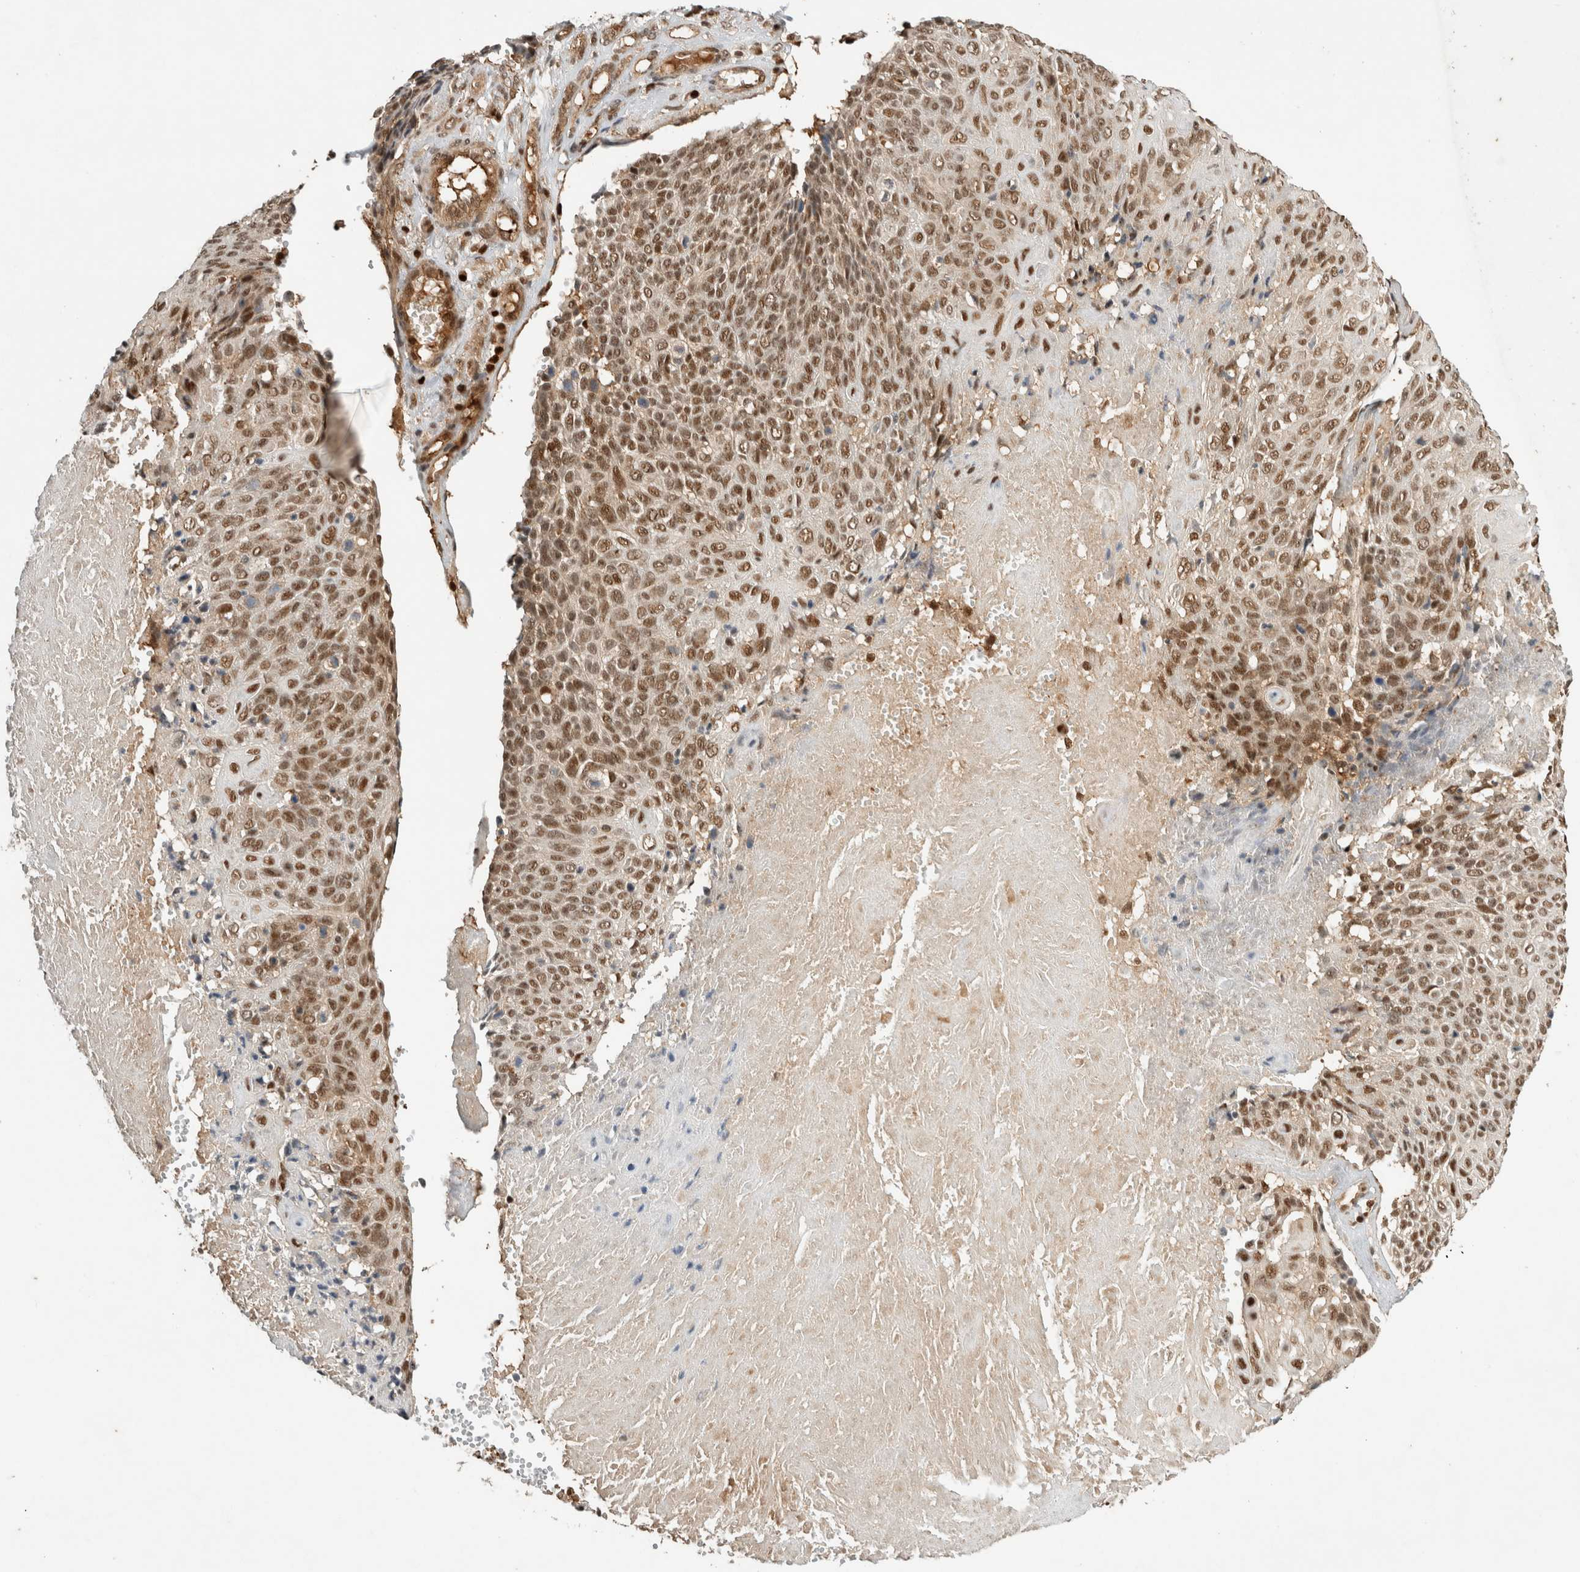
{"staining": {"intensity": "moderate", "quantity": ">75%", "location": "nuclear"}, "tissue": "cervical cancer", "cell_type": "Tumor cells", "image_type": "cancer", "snomed": [{"axis": "morphology", "description": "Squamous cell carcinoma, NOS"}, {"axis": "topography", "description": "Cervix"}], "caption": "Immunohistochemical staining of cervical cancer (squamous cell carcinoma) reveals medium levels of moderate nuclear protein positivity in about >75% of tumor cells. Nuclei are stained in blue.", "gene": "SNRNP40", "patient": {"sex": "female", "age": 74}}